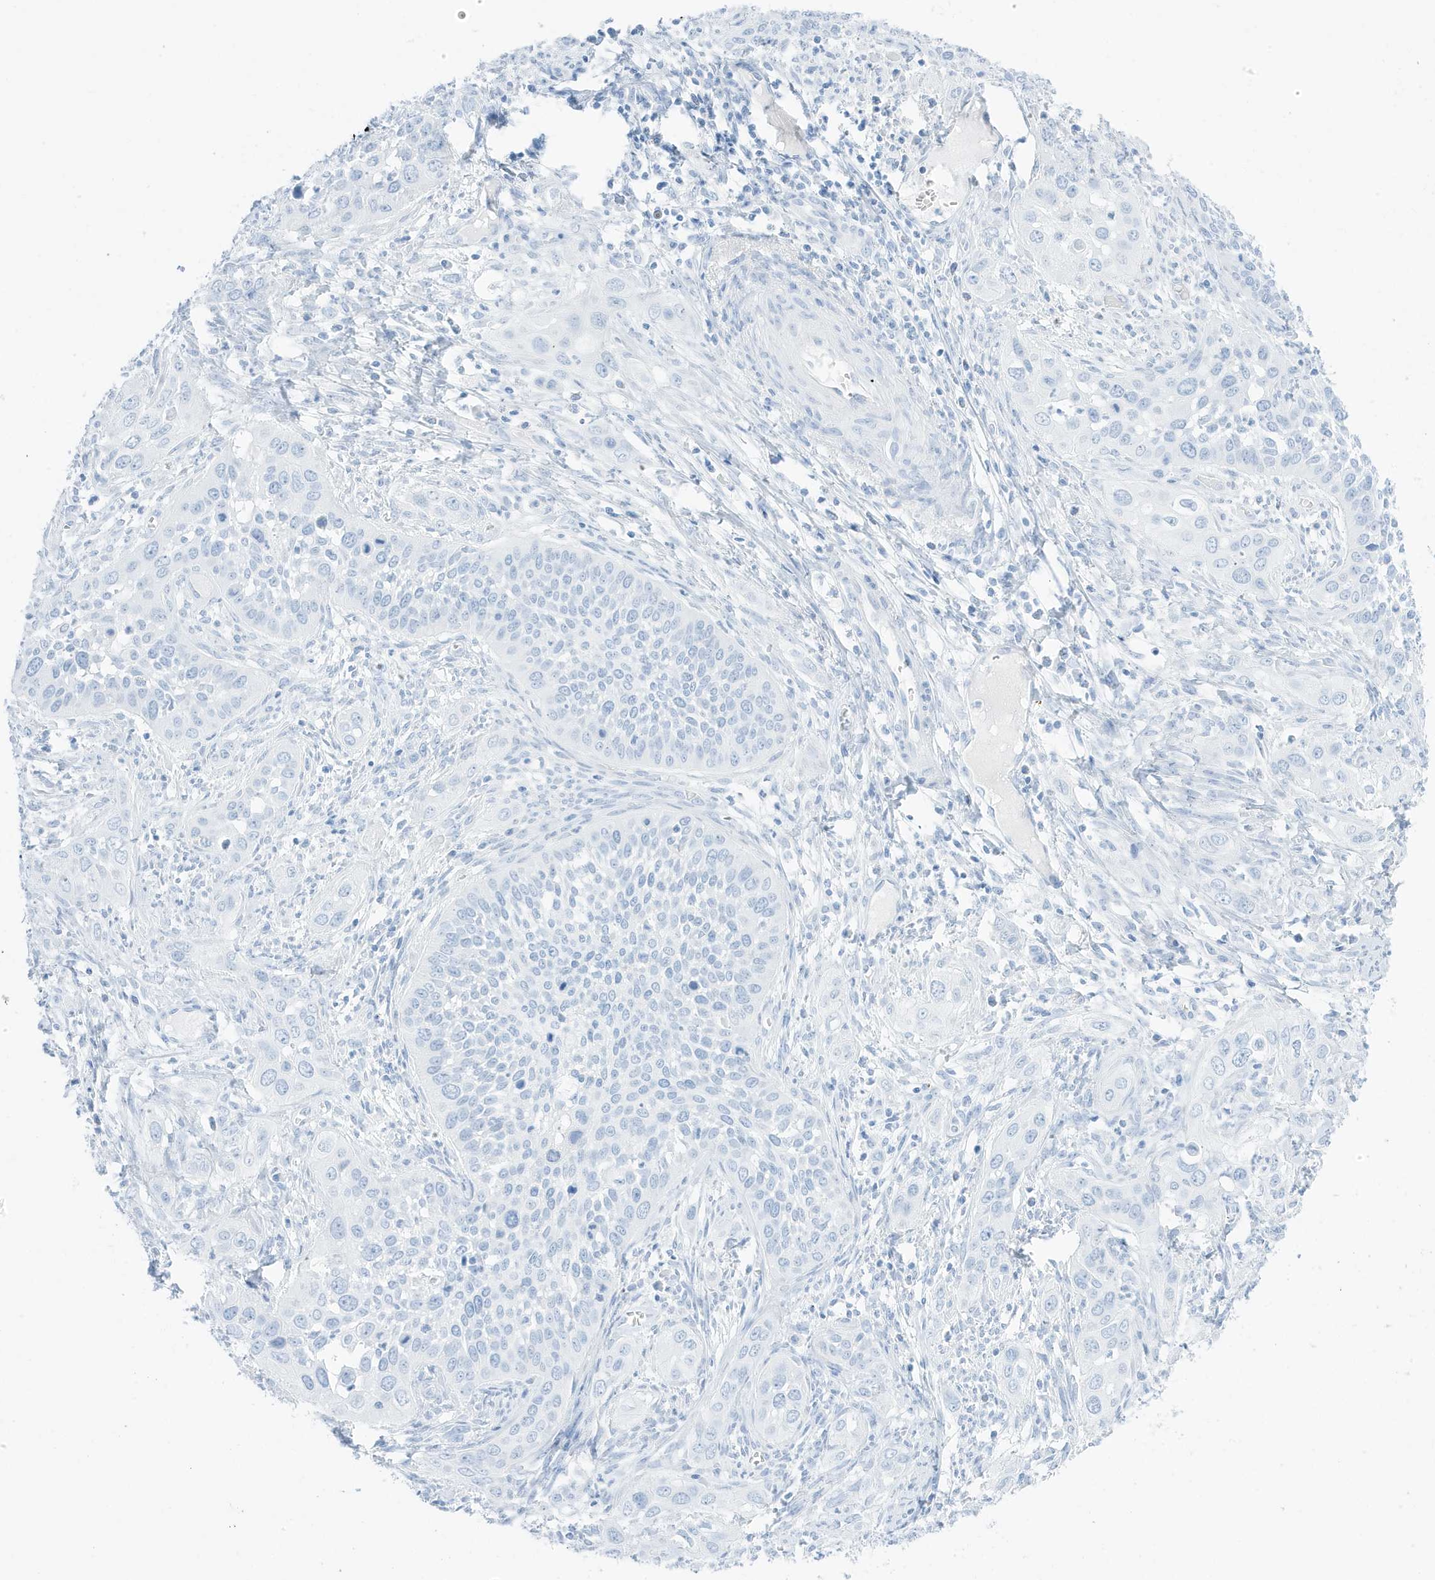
{"staining": {"intensity": "negative", "quantity": "none", "location": "none"}, "tissue": "cervical cancer", "cell_type": "Tumor cells", "image_type": "cancer", "snomed": [{"axis": "morphology", "description": "Squamous cell carcinoma, NOS"}, {"axis": "topography", "description": "Cervix"}], "caption": "A micrograph of cervical squamous cell carcinoma stained for a protein demonstrates no brown staining in tumor cells. (Stains: DAB (3,3'-diaminobenzidine) immunohistochemistry (IHC) with hematoxylin counter stain, Microscopy: brightfield microscopy at high magnification).", "gene": "SLC22A13", "patient": {"sex": "female", "age": 34}}